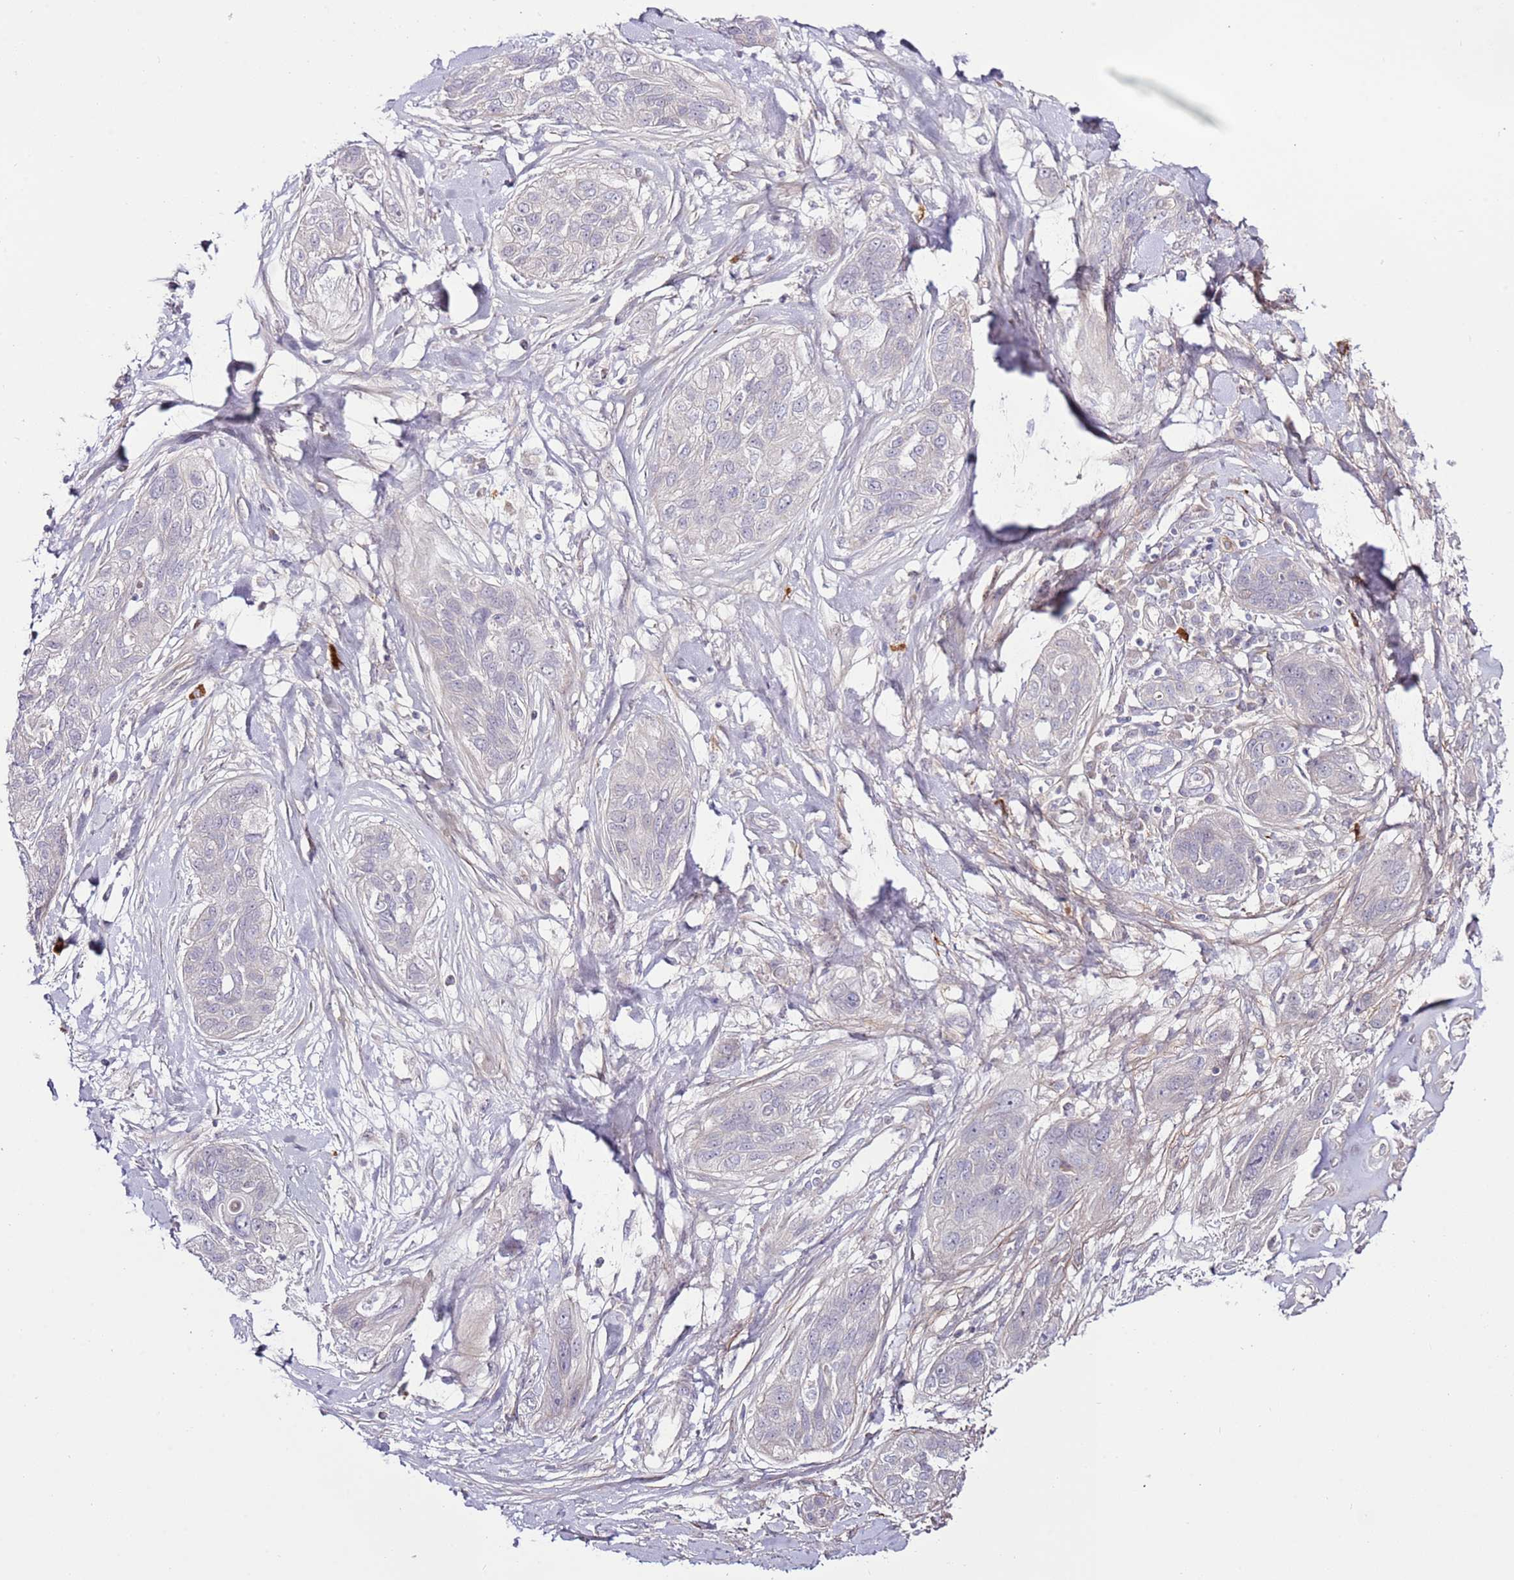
{"staining": {"intensity": "negative", "quantity": "none", "location": "none"}, "tissue": "lung cancer", "cell_type": "Tumor cells", "image_type": "cancer", "snomed": [{"axis": "morphology", "description": "Squamous cell carcinoma, NOS"}, {"axis": "topography", "description": "Lung"}], "caption": "A high-resolution histopathology image shows immunohistochemistry (IHC) staining of squamous cell carcinoma (lung), which displays no significant expression in tumor cells.", "gene": "MTG2", "patient": {"sex": "female", "age": 70}}